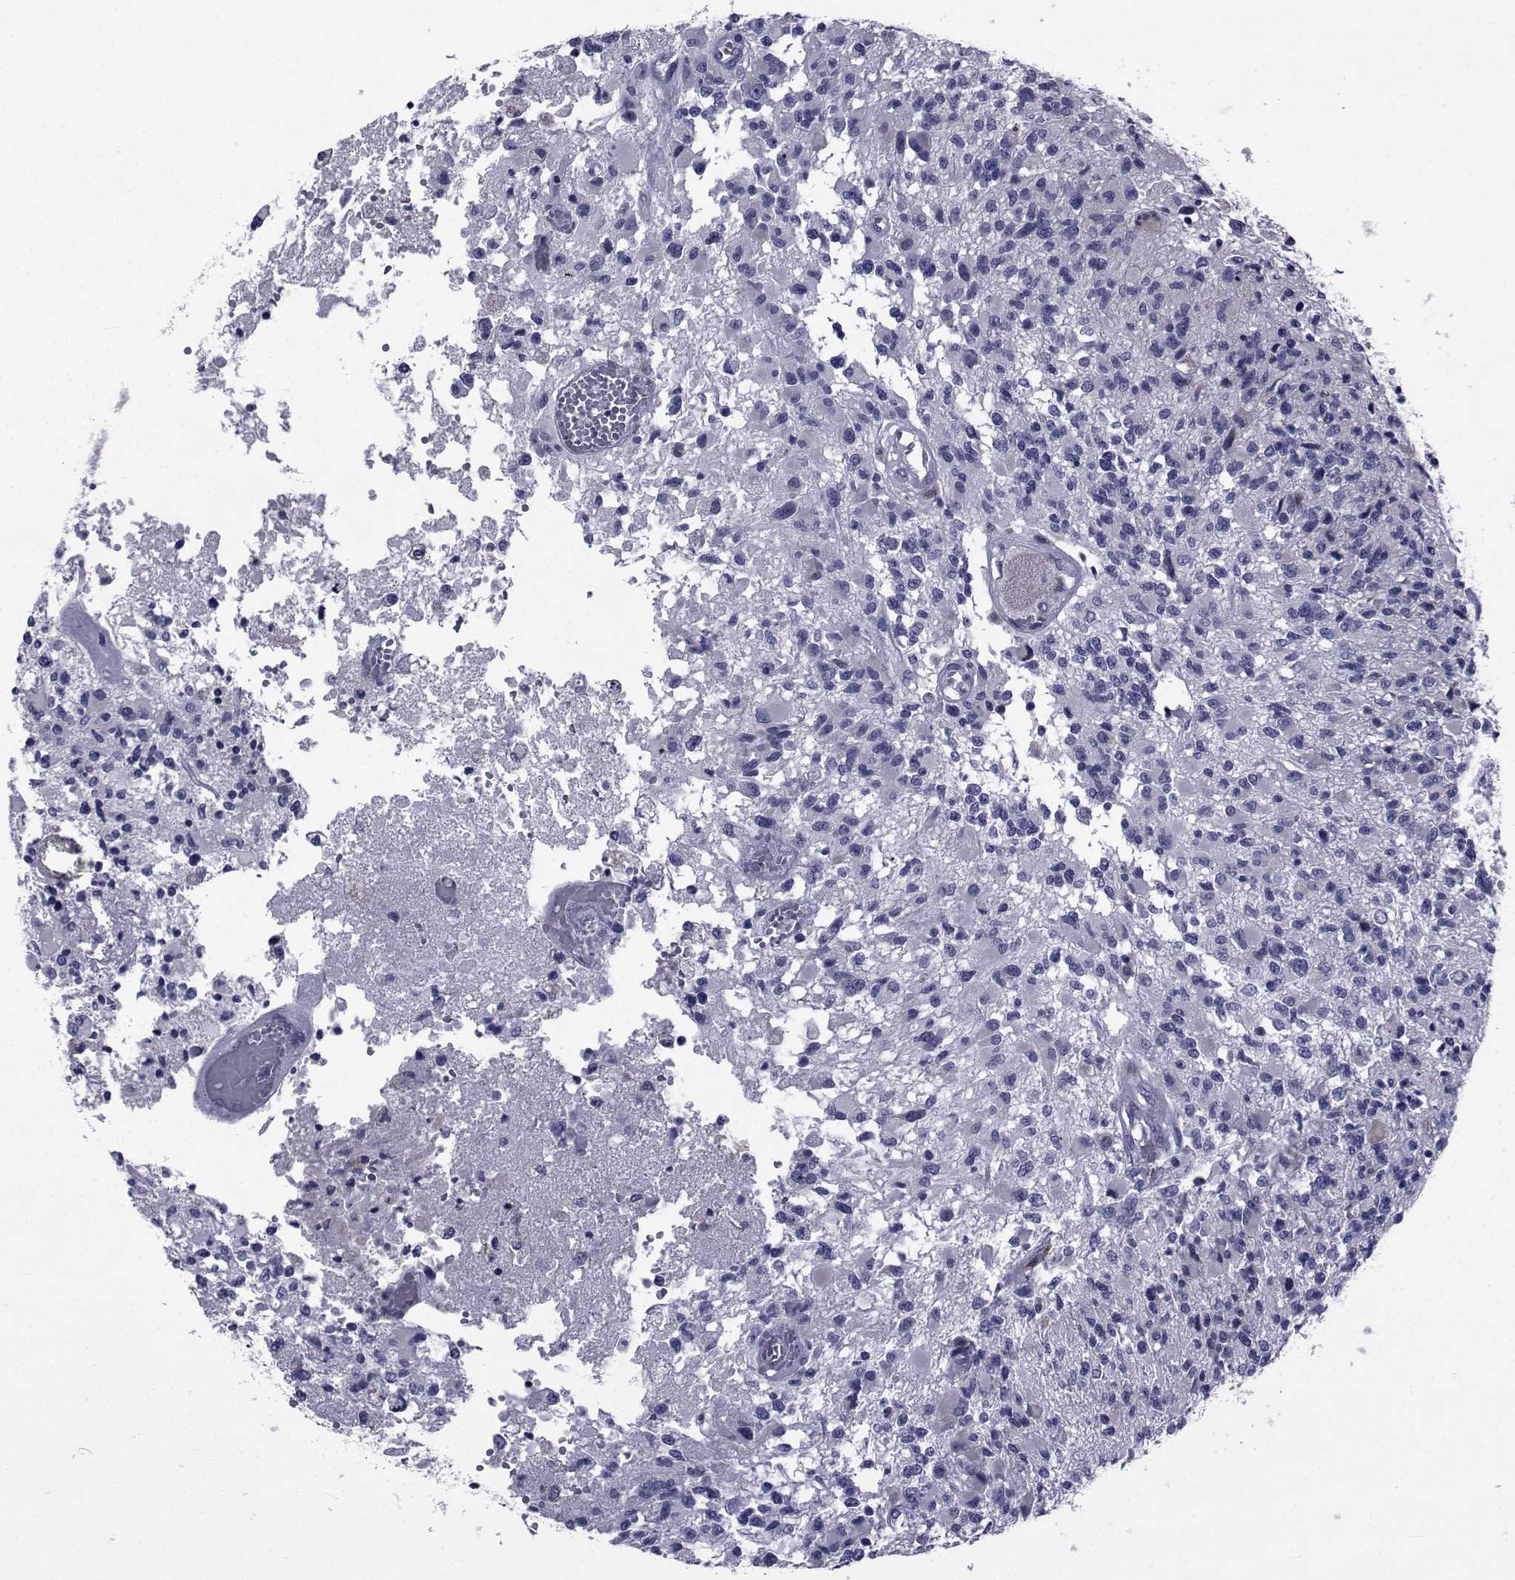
{"staining": {"intensity": "weak", "quantity": "<25%", "location": "cytoplasmic/membranous"}, "tissue": "glioma", "cell_type": "Tumor cells", "image_type": "cancer", "snomed": [{"axis": "morphology", "description": "Glioma, malignant, High grade"}, {"axis": "topography", "description": "Brain"}], "caption": "Immunohistochemical staining of glioma exhibits no significant expression in tumor cells. The staining is performed using DAB brown chromogen with nuclei counter-stained in using hematoxylin.", "gene": "ROPN1", "patient": {"sex": "female", "age": 63}}